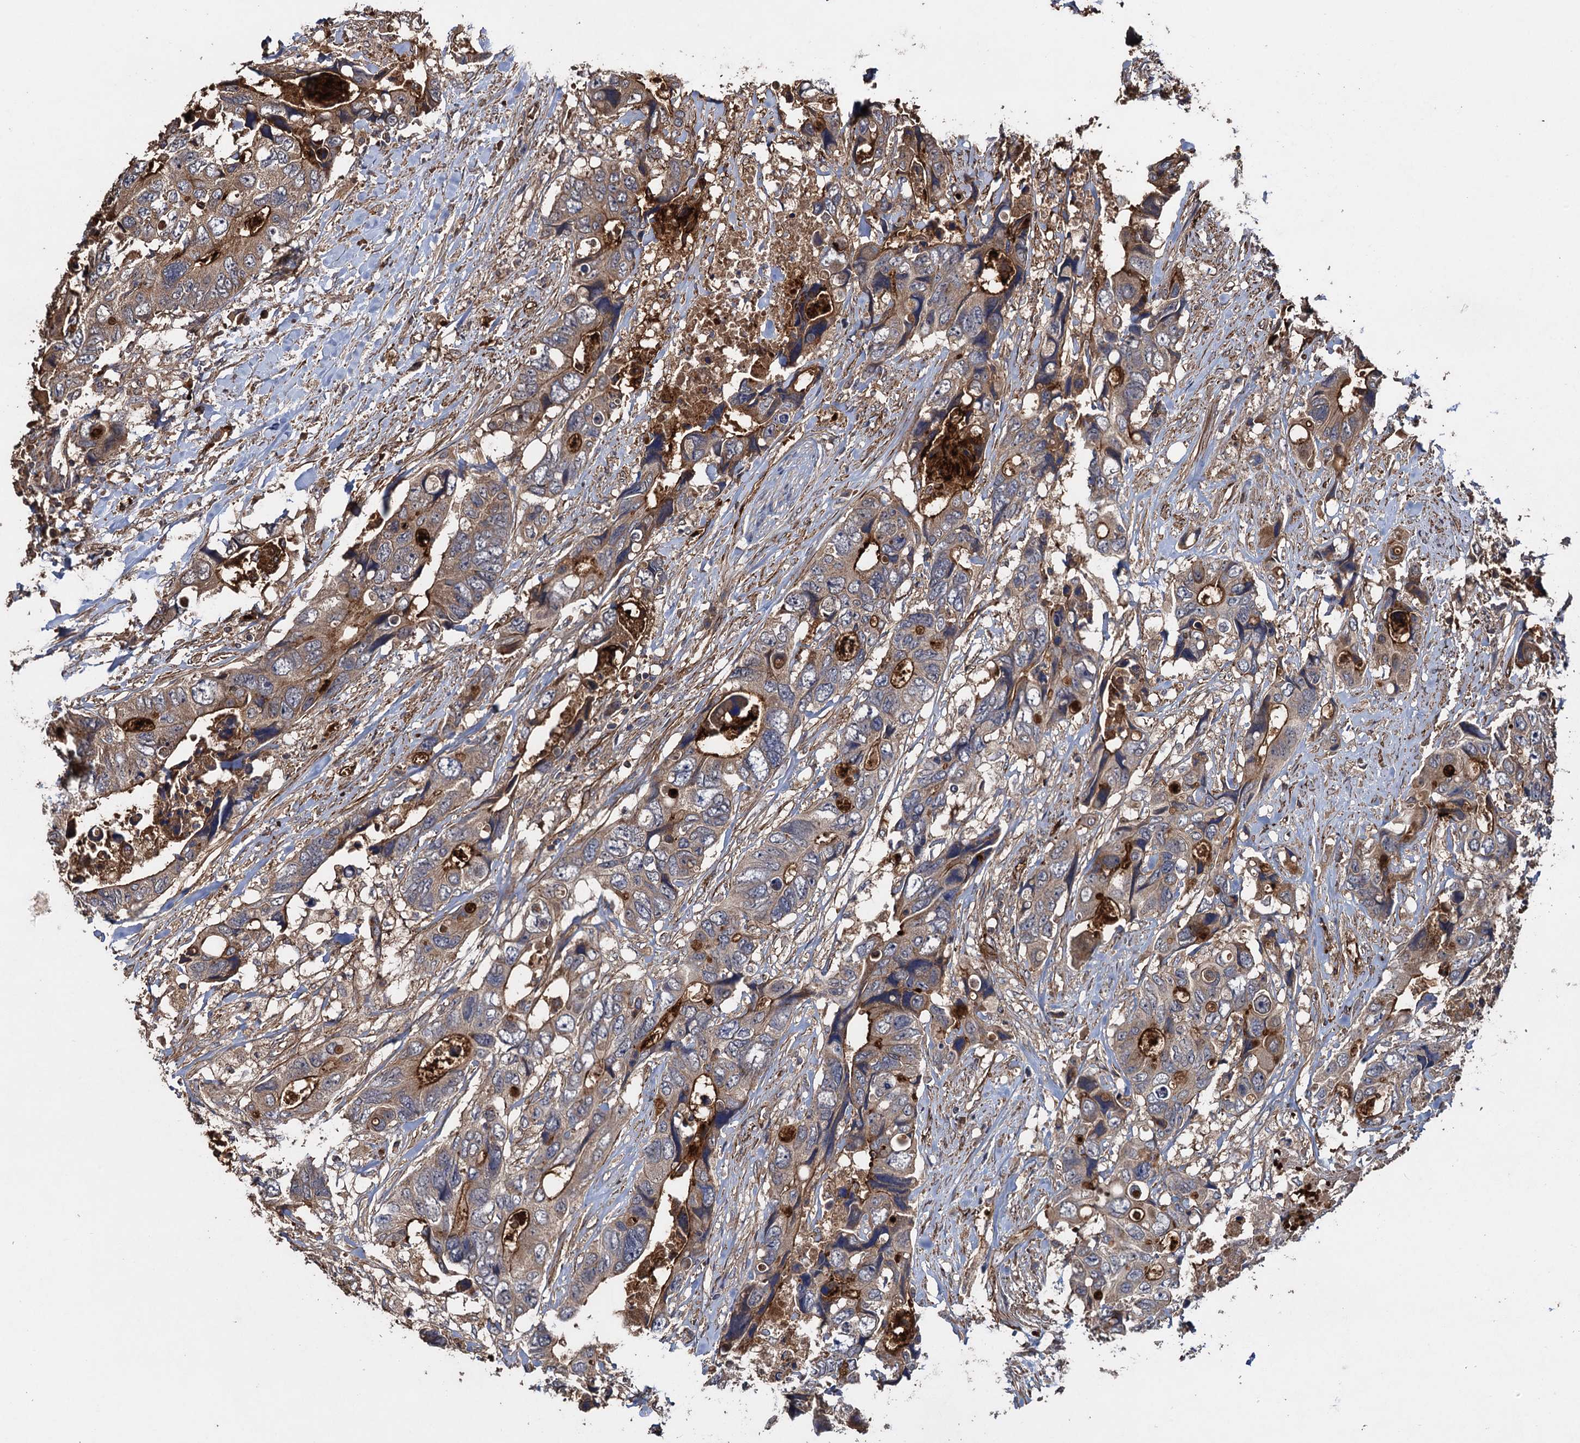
{"staining": {"intensity": "moderate", "quantity": "25%-75%", "location": "cytoplasmic/membranous"}, "tissue": "colorectal cancer", "cell_type": "Tumor cells", "image_type": "cancer", "snomed": [{"axis": "morphology", "description": "Adenocarcinoma, NOS"}, {"axis": "topography", "description": "Rectum"}], "caption": "This micrograph reveals immunohistochemistry (IHC) staining of colorectal adenocarcinoma, with medium moderate cytoplasmic/membranous expression in approximately 25%-75% of tumor cells.", "gene": "TXNDC11", "patient": {"sex": "male", "age": 57}}